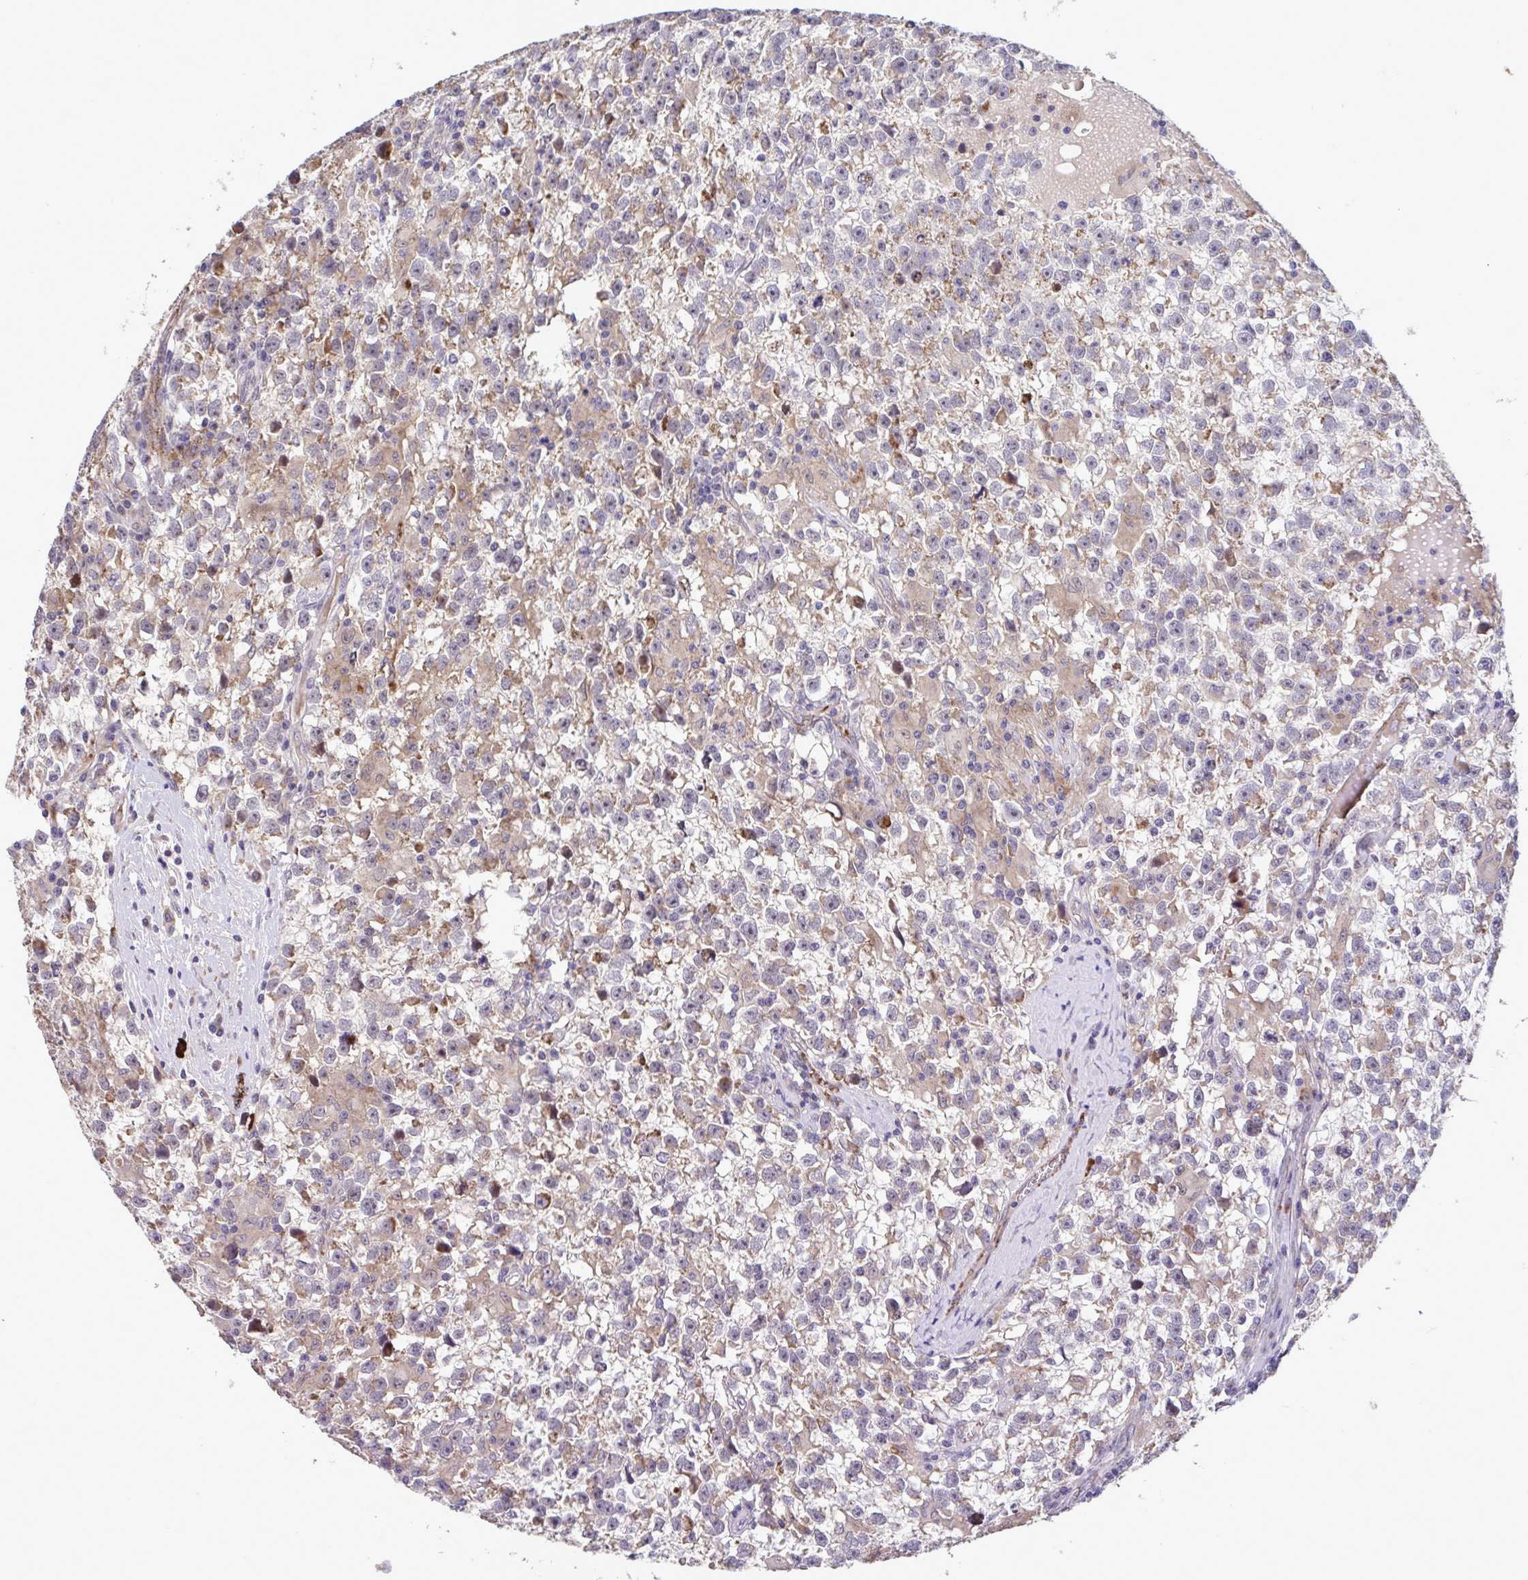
{"staining": {"intensity": "weak", "quantity": ">75%", "location": "cytoplasmic/membranous"}, "tissue": "testis cancer", "cell_type": "Tumor cells", "image_type": "cancer", "snomed": [{"axis": "morphology", "description": "Seminoma, NOS"}, {"axis": "topography", "description": "Testis"}], "caption": "The image shows a brown stain indicating the presence of a protein in the cytoplasmic/membranous of tumor cells in testis cancer.", "gene": "CD101", "patient": {"sex": "male", "age": 31}}